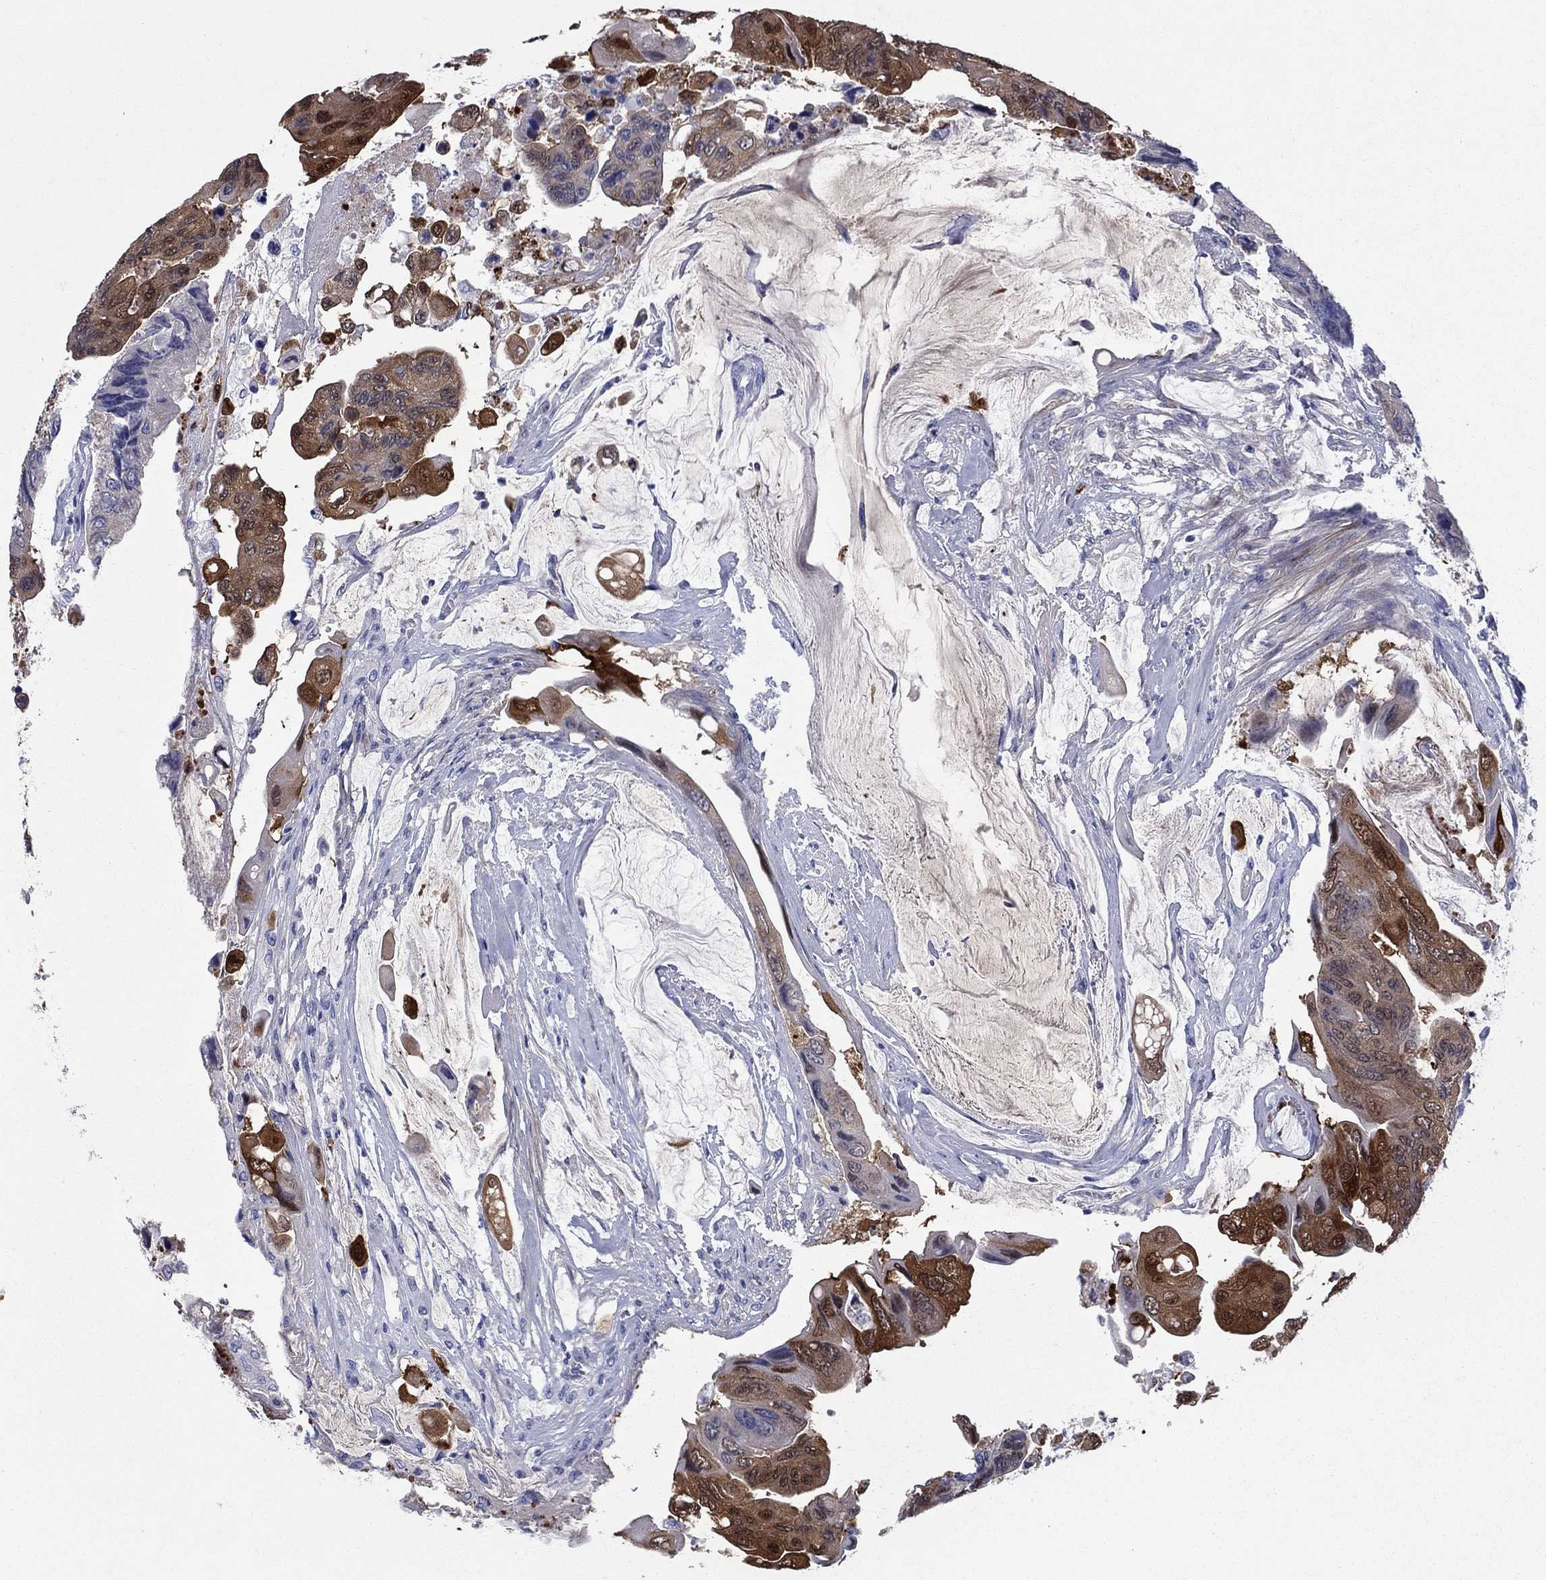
{"staining": {"intensity": "strong", "quantity": "25%-75%", "location": "cytoplasmic/membranous"}, "tissue": "colorectal cancer", "cell_type": "Tumor cells", "image_type": "cancer", "snomed": [{"axis": "morphology", "description": "Adenocarcinoma, NOS"}, {"axis": "topography", "description": "Rectum"}], "caption": "Adenocarcinoma (colorectal) stained for a protein (brown) displays strong cytoplasmic/membranous positive positivity in approximately 25%-75% of tumor cells.", "gene": "SULT2B1", "patient": {"sex": "male", "age": 63}}